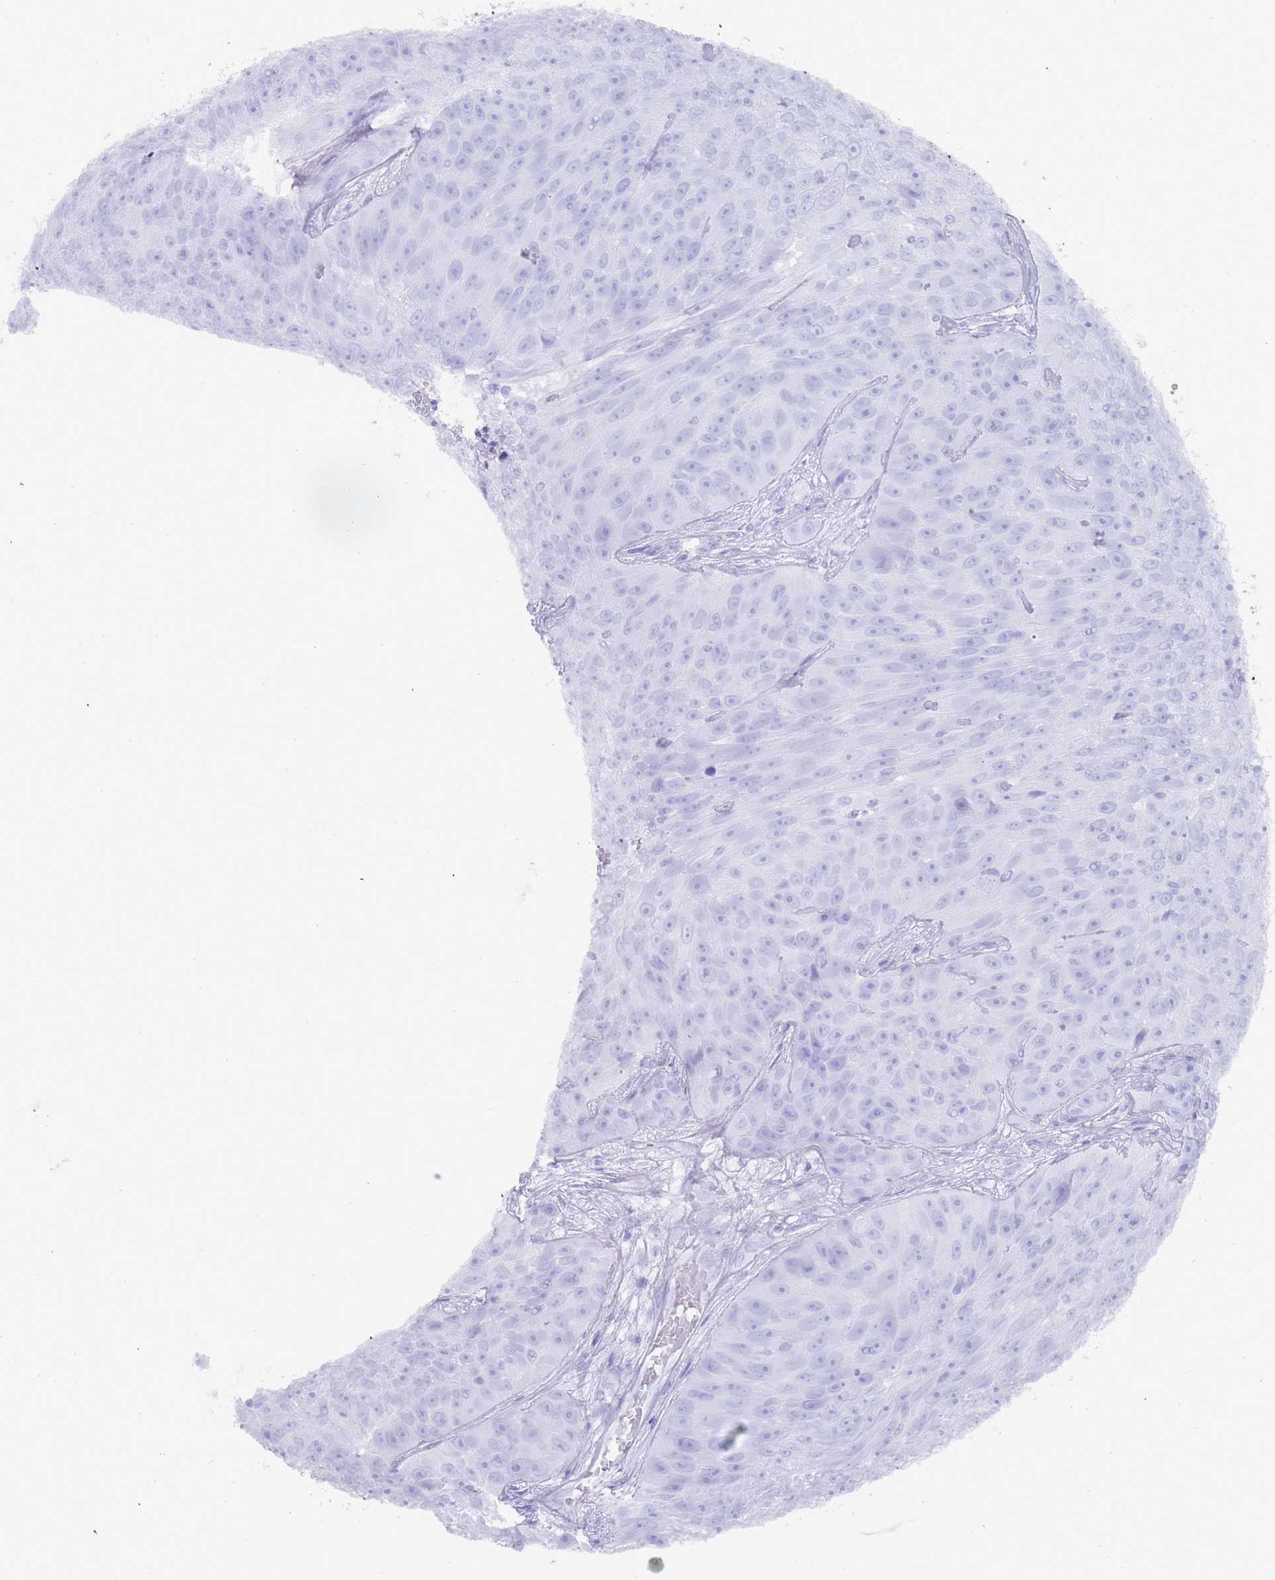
{"staining": {"intensity": "negative", "quantity": "none", "location": "none"}, "tissue": "skin cancer", "cell_type": "Tumor cells", "image_type": "cancer", "snomed": [{"axis": "morphology", "description": "Squamous cell carcinoma, NOS"}, {"axis": "topography", "description": "Skin"}], "caption": "Image shows no significant protein expression in tumor cells of squamous cell carcinoma (skin).", "gene": "MYADML2", "patient": {"sex": "female", "age": 87}}